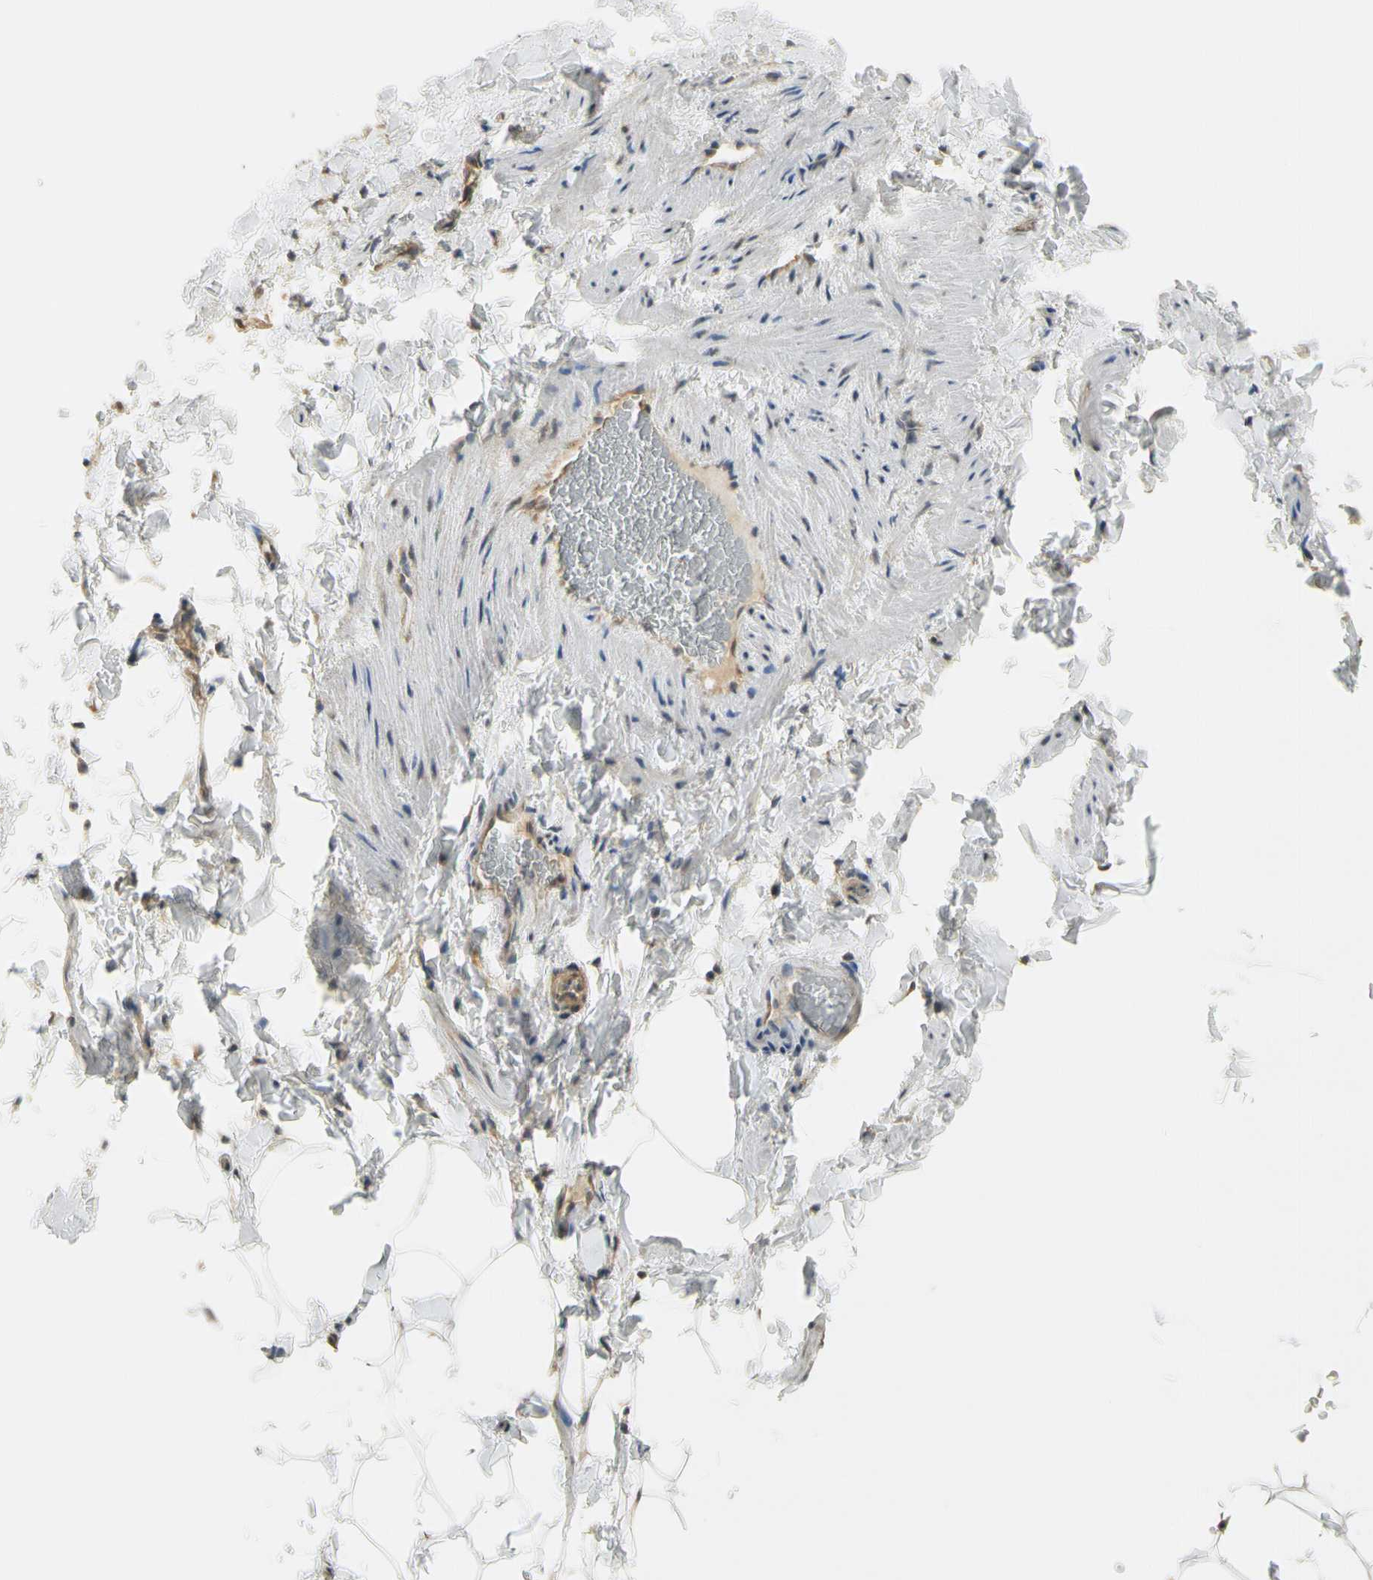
{"staining": {"intensity": "moderate", "quantity": ">75%", "location": "cytoplasmic/membranous"}, "tissue": "adipose tissue", "cell_type": "Adipocytes", "image_type": "normal", "snomed": [{"axis": "morphology", "description": "Normal tissue, NOS"}, {"axis": "topography", "description": "Vascular tissue"}], "caption": "Protein analysis of unremarkable adipose tissue reveals moderate cytoplasmic/membranous expression in approximately >75% of adipocytes.", "gene": "RASGRF1", "patient": {"sex": "male", "age": 41}}